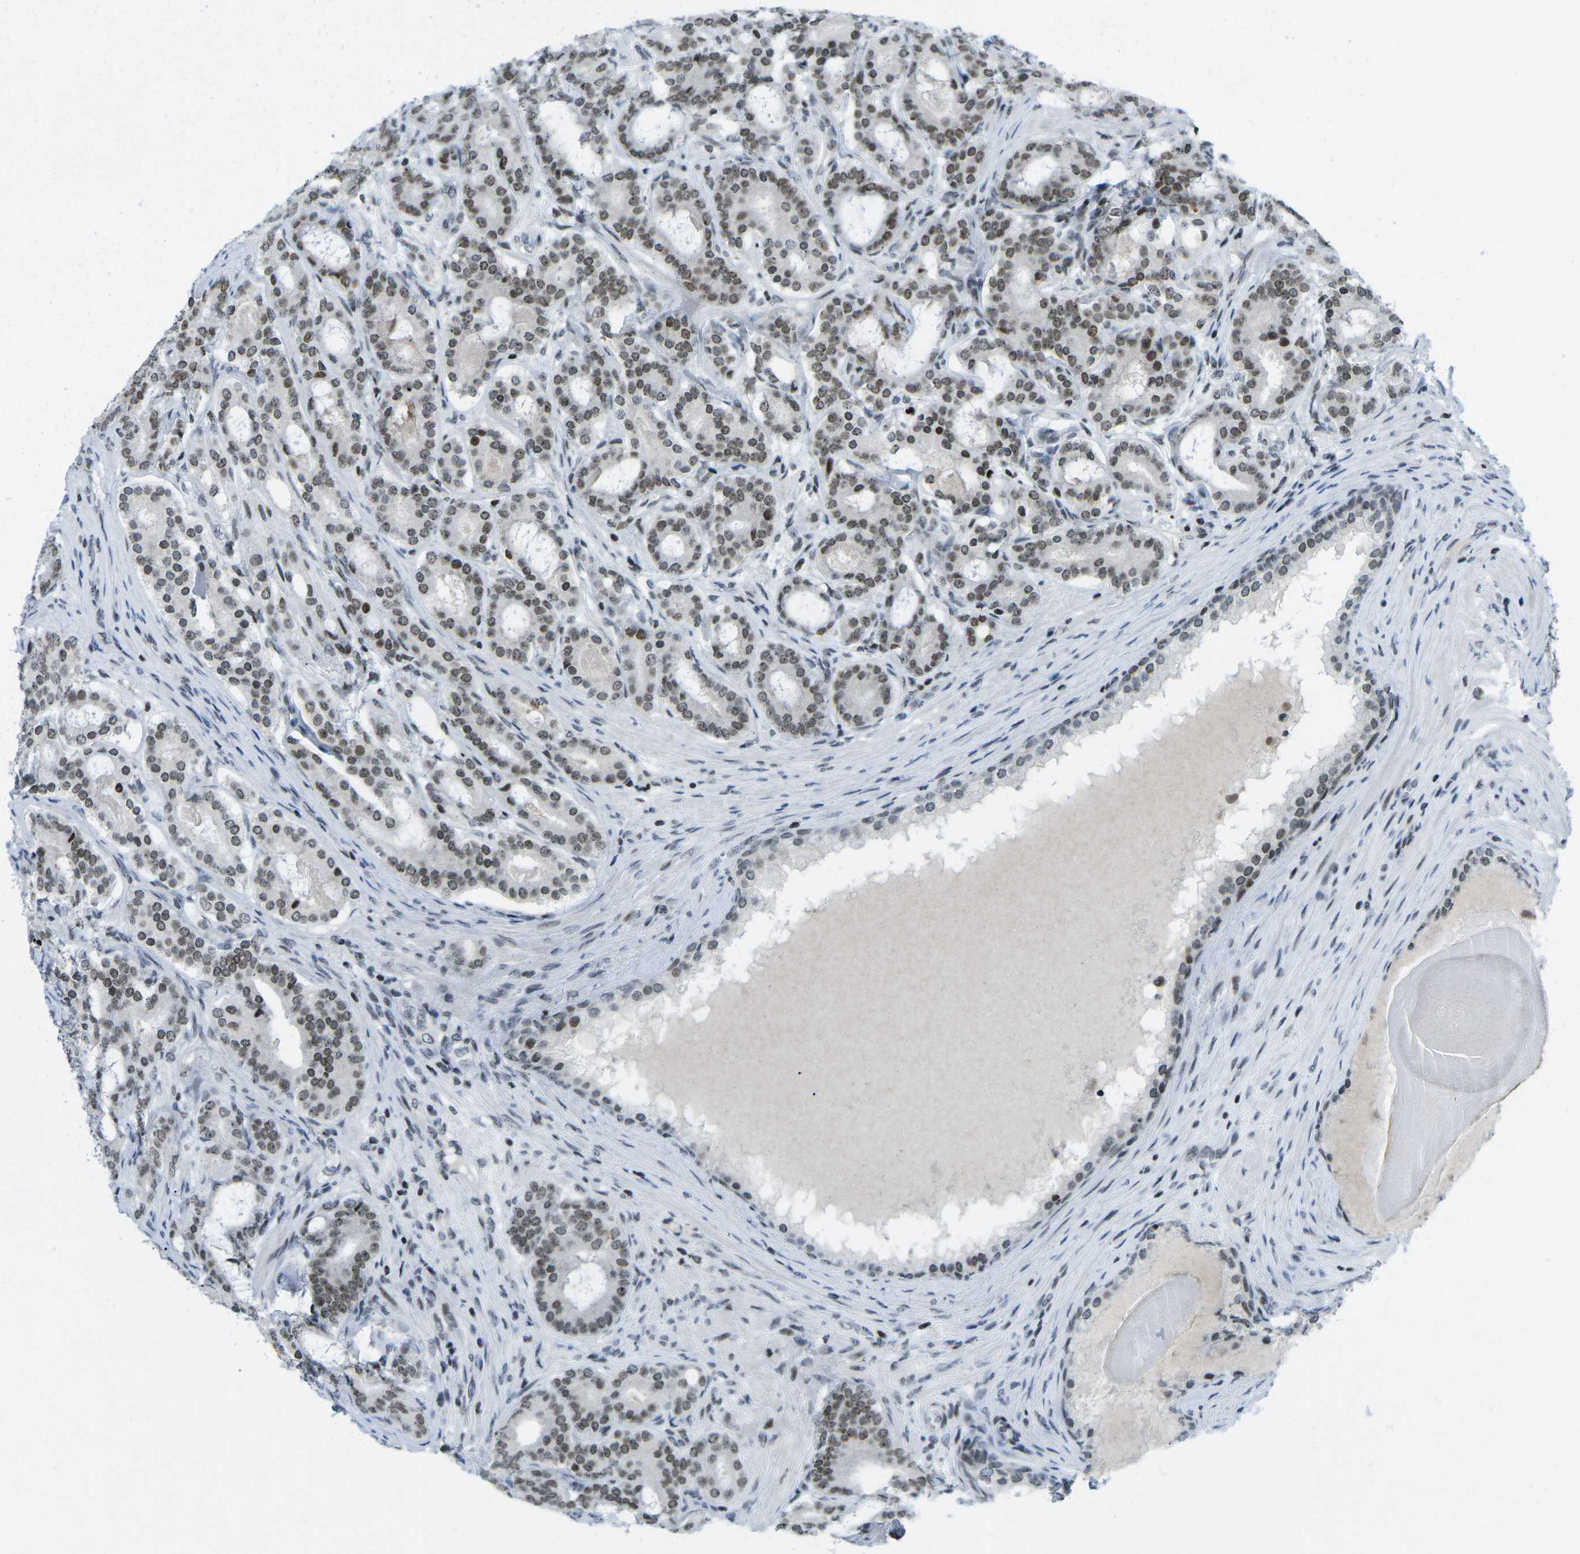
{"staining": {"intensity": "moderate", "quantity": ">75%", "location": "nuclear"}, "tissue": "prostate cancer", "cell_type": "Tumor cells", "image_type": "cancer", "snomed": [{"axis": "morphology", "description": "Adenocarcinoma, High grade"}, {"axis": "topography", "description": "Prostate"}], "caption": "High-magnification brightfield microscopy of prostate adenocarcinoma (high-grade) stained with DAB (3,3'-diaminobenzidine) (brown) and counterstained with hematoxylin (blue). tumor cells exhibit moderate nuclear expression is present in about>75% of cells. The protein is stained brown, and the nuclei are stained in blue (DAB (3,3'-diaminobenzidine) IHC with brightfield microscopy, high magnification).", "gene": "EME1", "patient": {"sex": "male", "age": 60}}